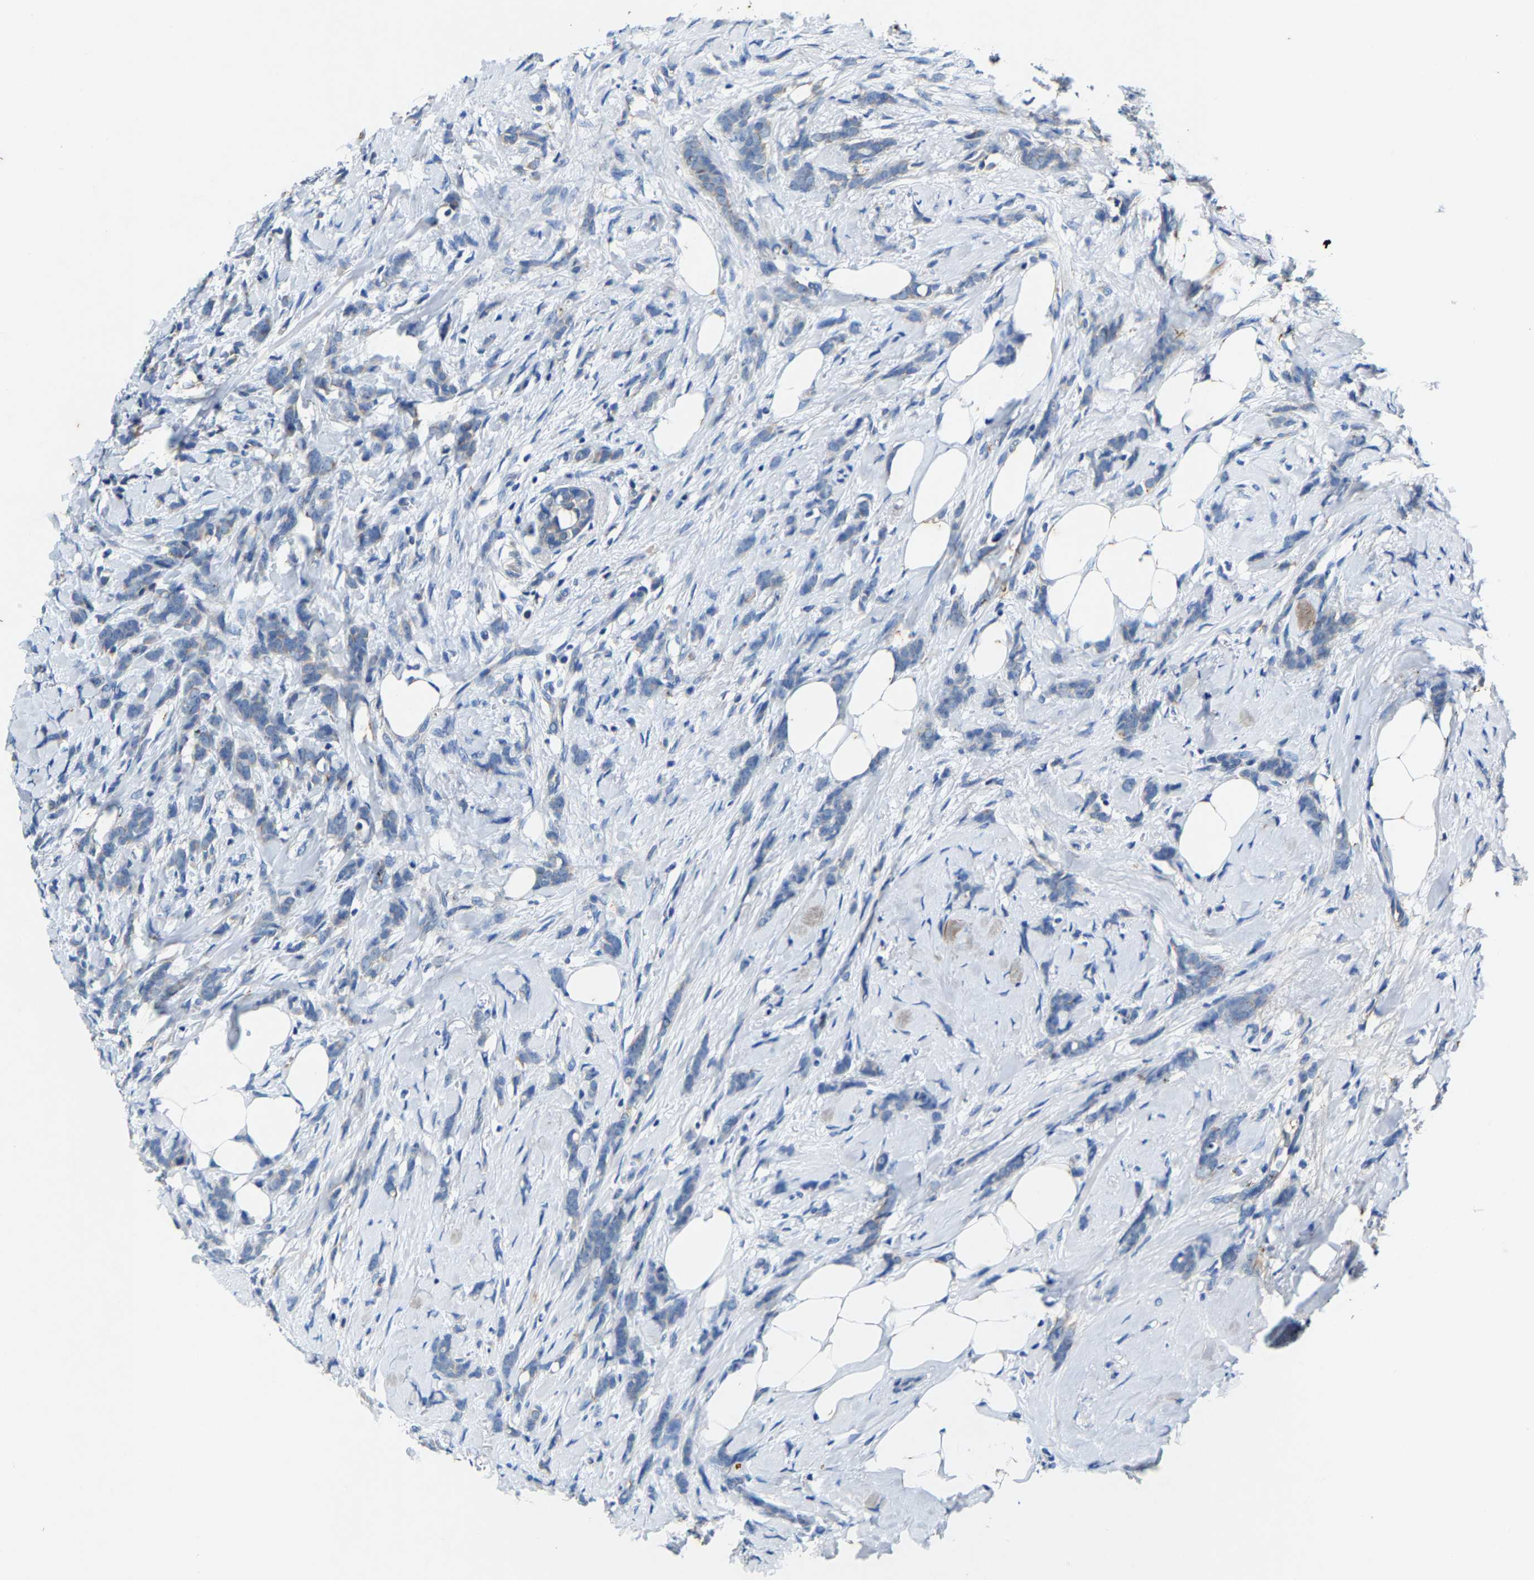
{"staining": {"intensity": "negative", "quantity": "none", "location": "none"}, "tissue": "breast cancer", "cell_type": "Tumor cells", "image_type": "cancer", "snomed": [{"axis": "morphology", "description": "Lobular carcinoma, in situ"}, {"axis": "morphology", "description": "Lobular carcinoma"}, {"axis": "topography", "description": "Breast"}], "caption": "This photomicrograph is of breast cancer stained with IHC to label a protein in brown with the nuclei are counter-stained blue. There is no staining in tumor cells. The staining is performed using DAB brown chromogen with nuclei counter-stained in using hematoxylin.", "gene": "SLC25A25", "patient": {"sex": "female", "age": 41}}